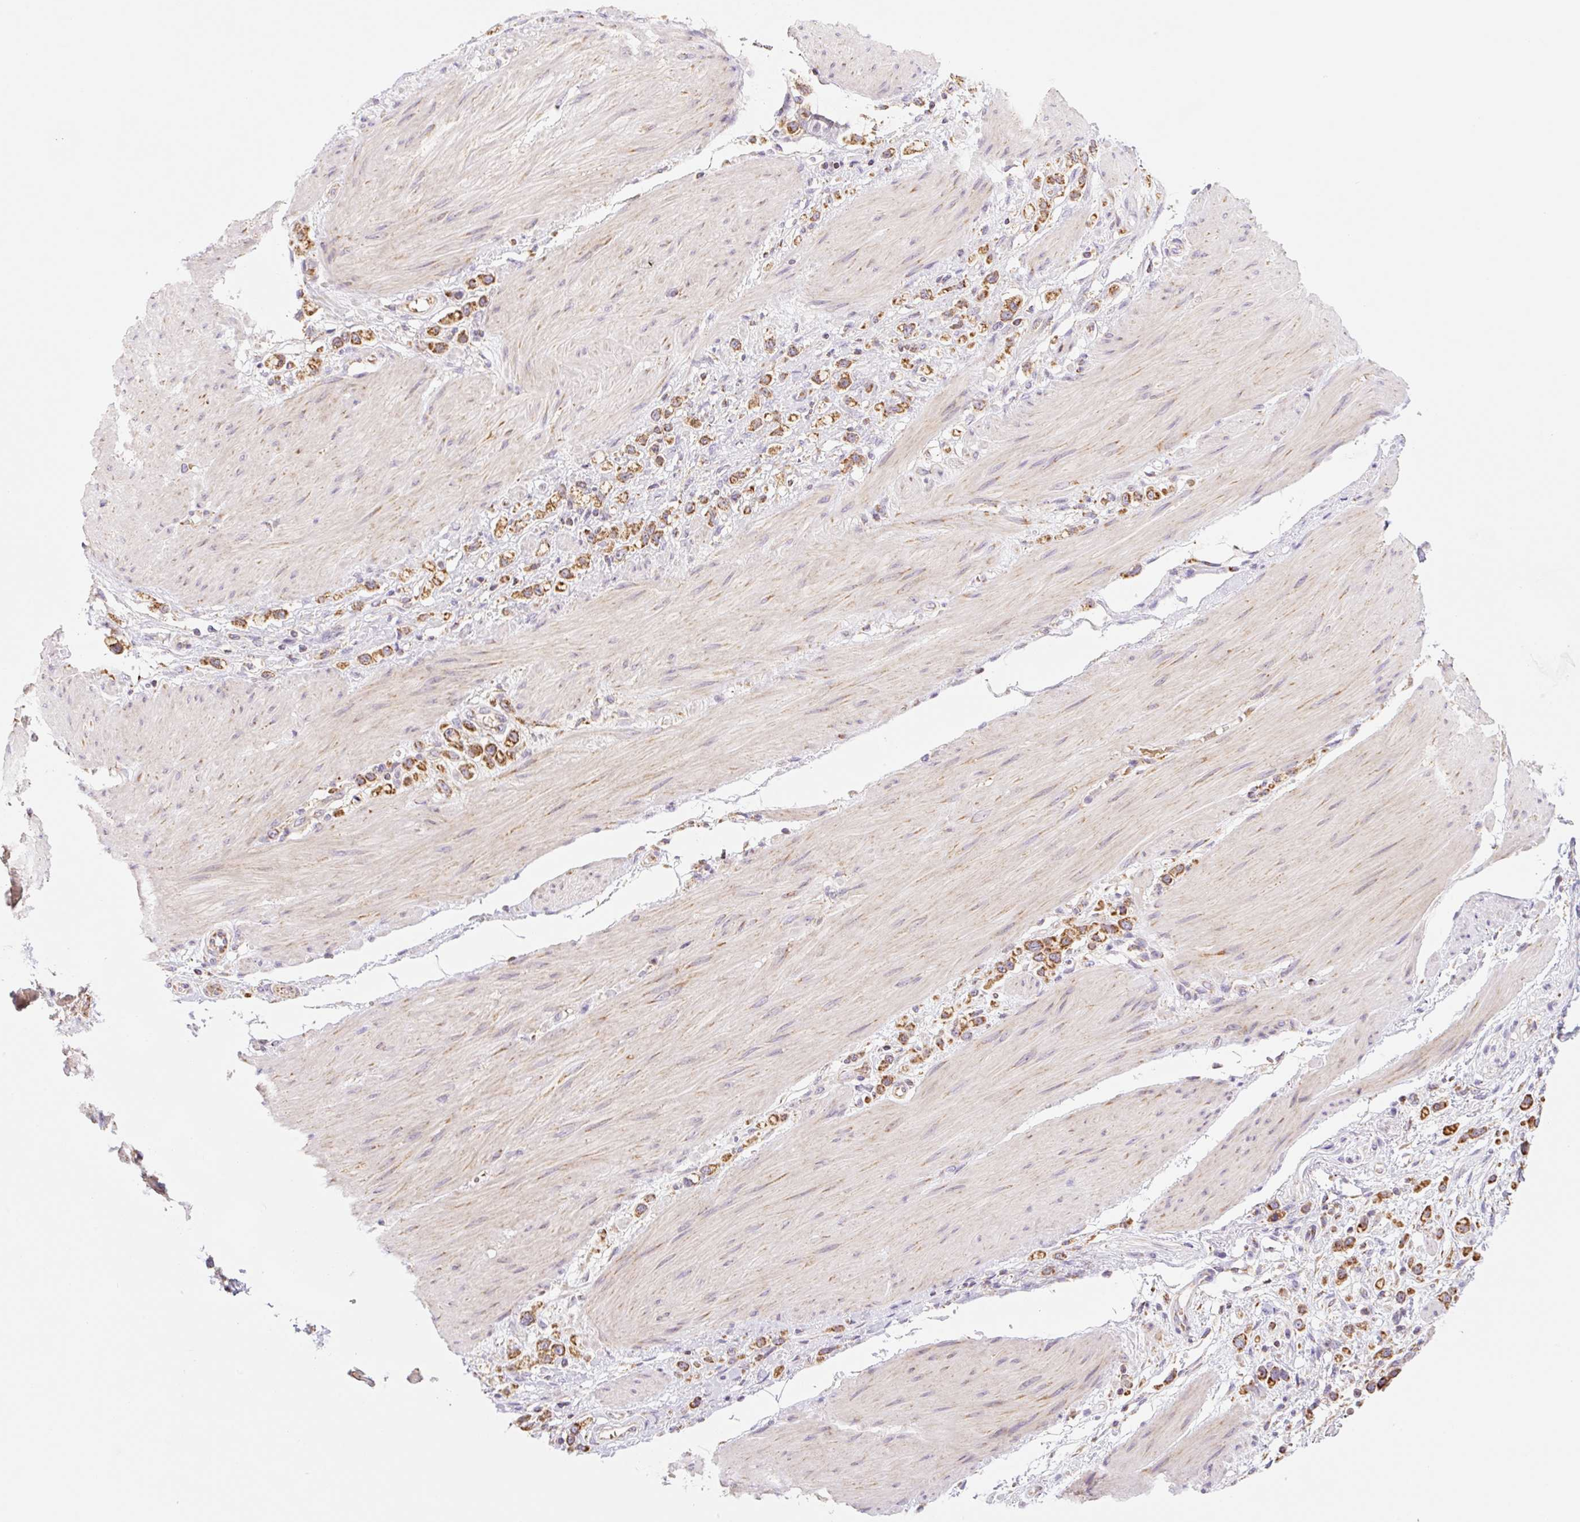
{"staining": {"intensity": "strong", "quantity": ">75%", "location": "cytoplasmic/membranous"}, "tissue": "stomach cancer", "cell_type": "Tumor cells", "image_type": "cancer", "snomed": [{"axis": "morphology", "description": "Adenocarcinoma, NOS"}, {"axis": "topography", "description": "Stomach"}], "caption": "Stomach cancer (adenocarcinoma) stained with a protein marker reveals strong staining in tumor cells.", "gene": "GOSR2", "patient": {"sex": "female", "age": 65}}